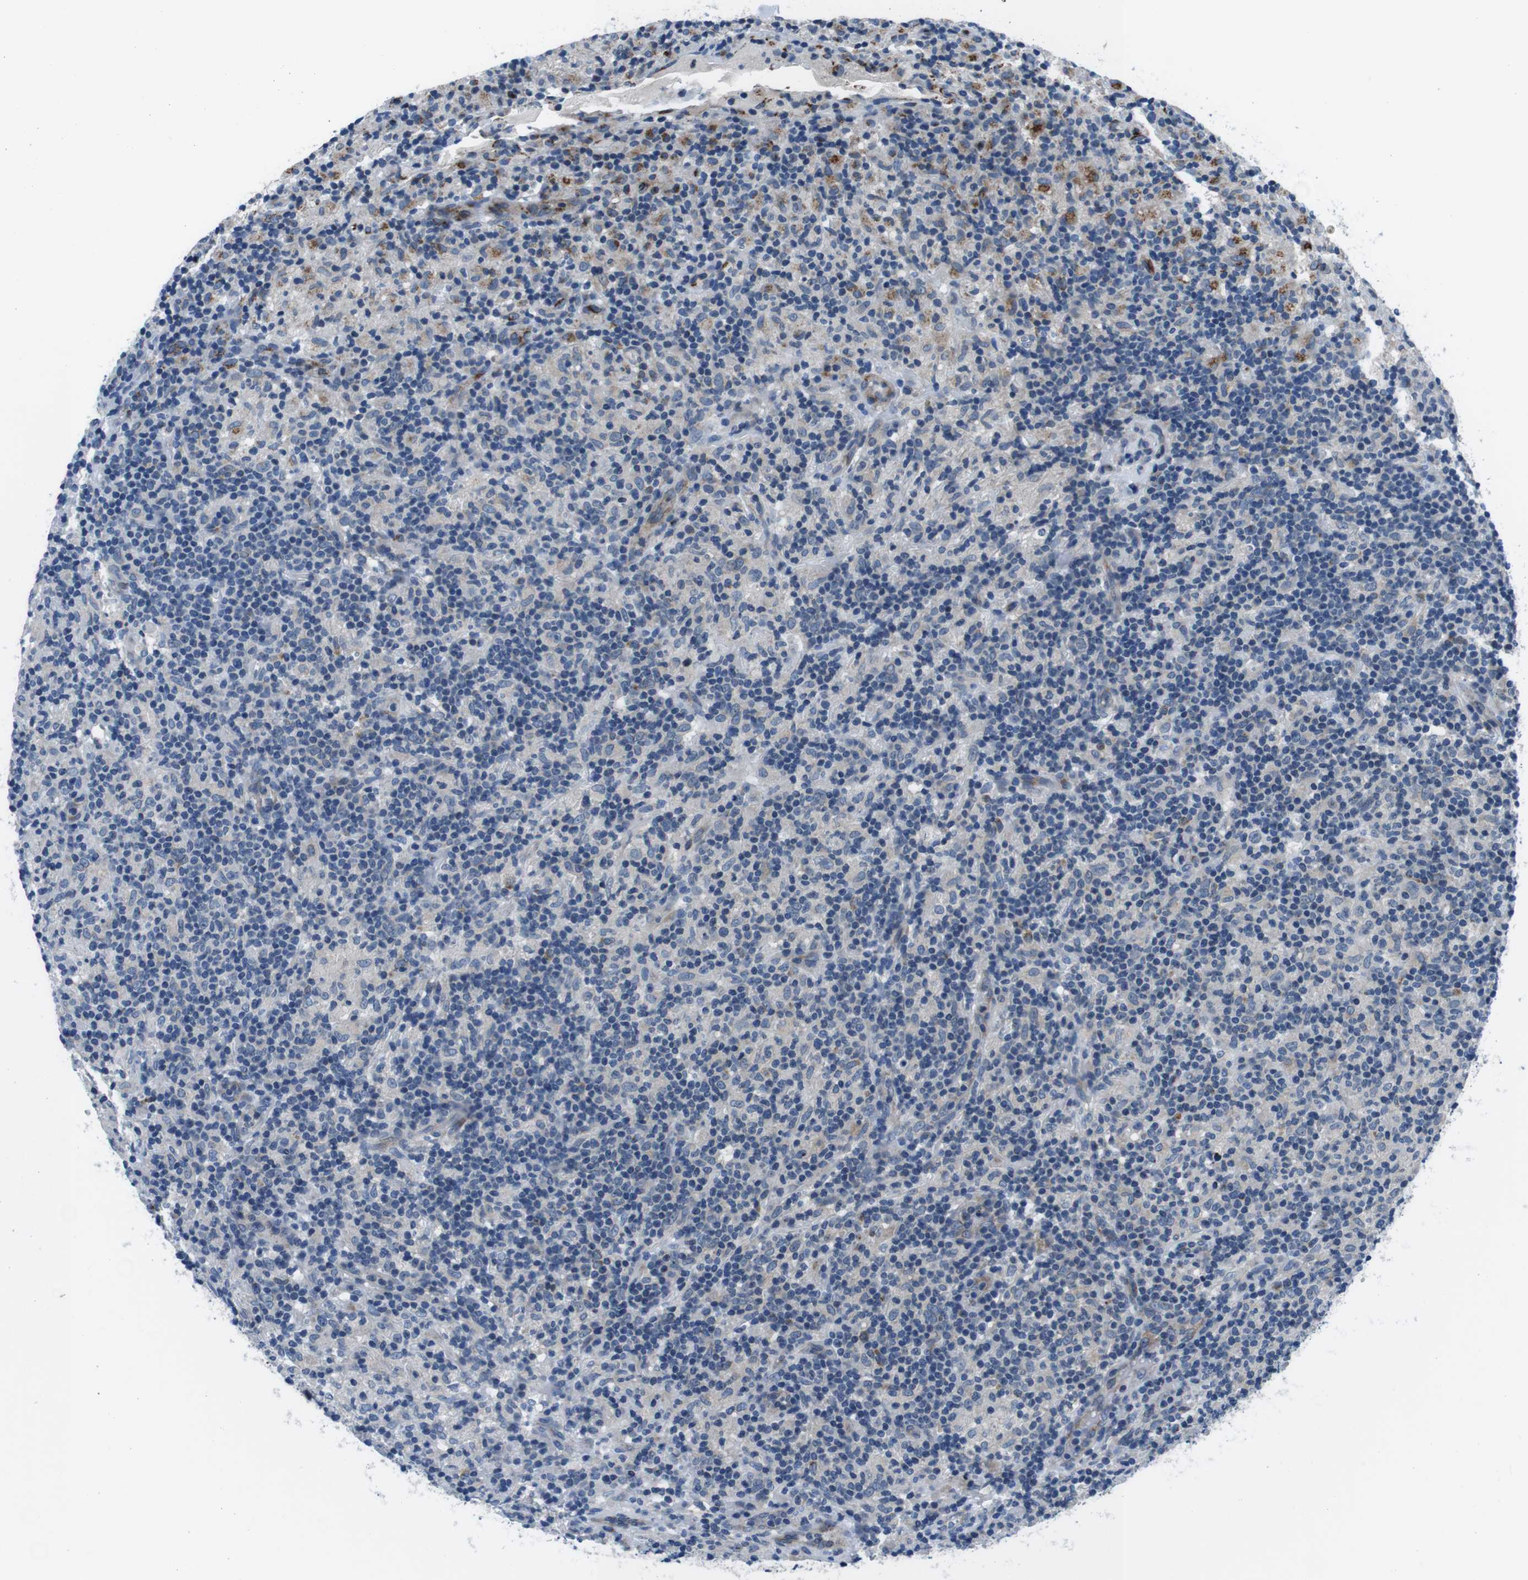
{"staining": {"intensity": "negative", "quantity": "none", "location": "none"}, "tissue": "lymphoma", "cell_type": "Tumor cells", "image_type": "cancer", "snomed": [{"axis": "morphology", "description": "Hodgkin's disease, NOS"}, {"axis": "topography", "description": "Lymph node"}], "caption": "An immunohistochemistry micrograph of lymphoma is shown. There is no staining in tumor cells of lymphoma.", "gene": "NUCB2", "patient": {"sex": "male", "age": 70}}